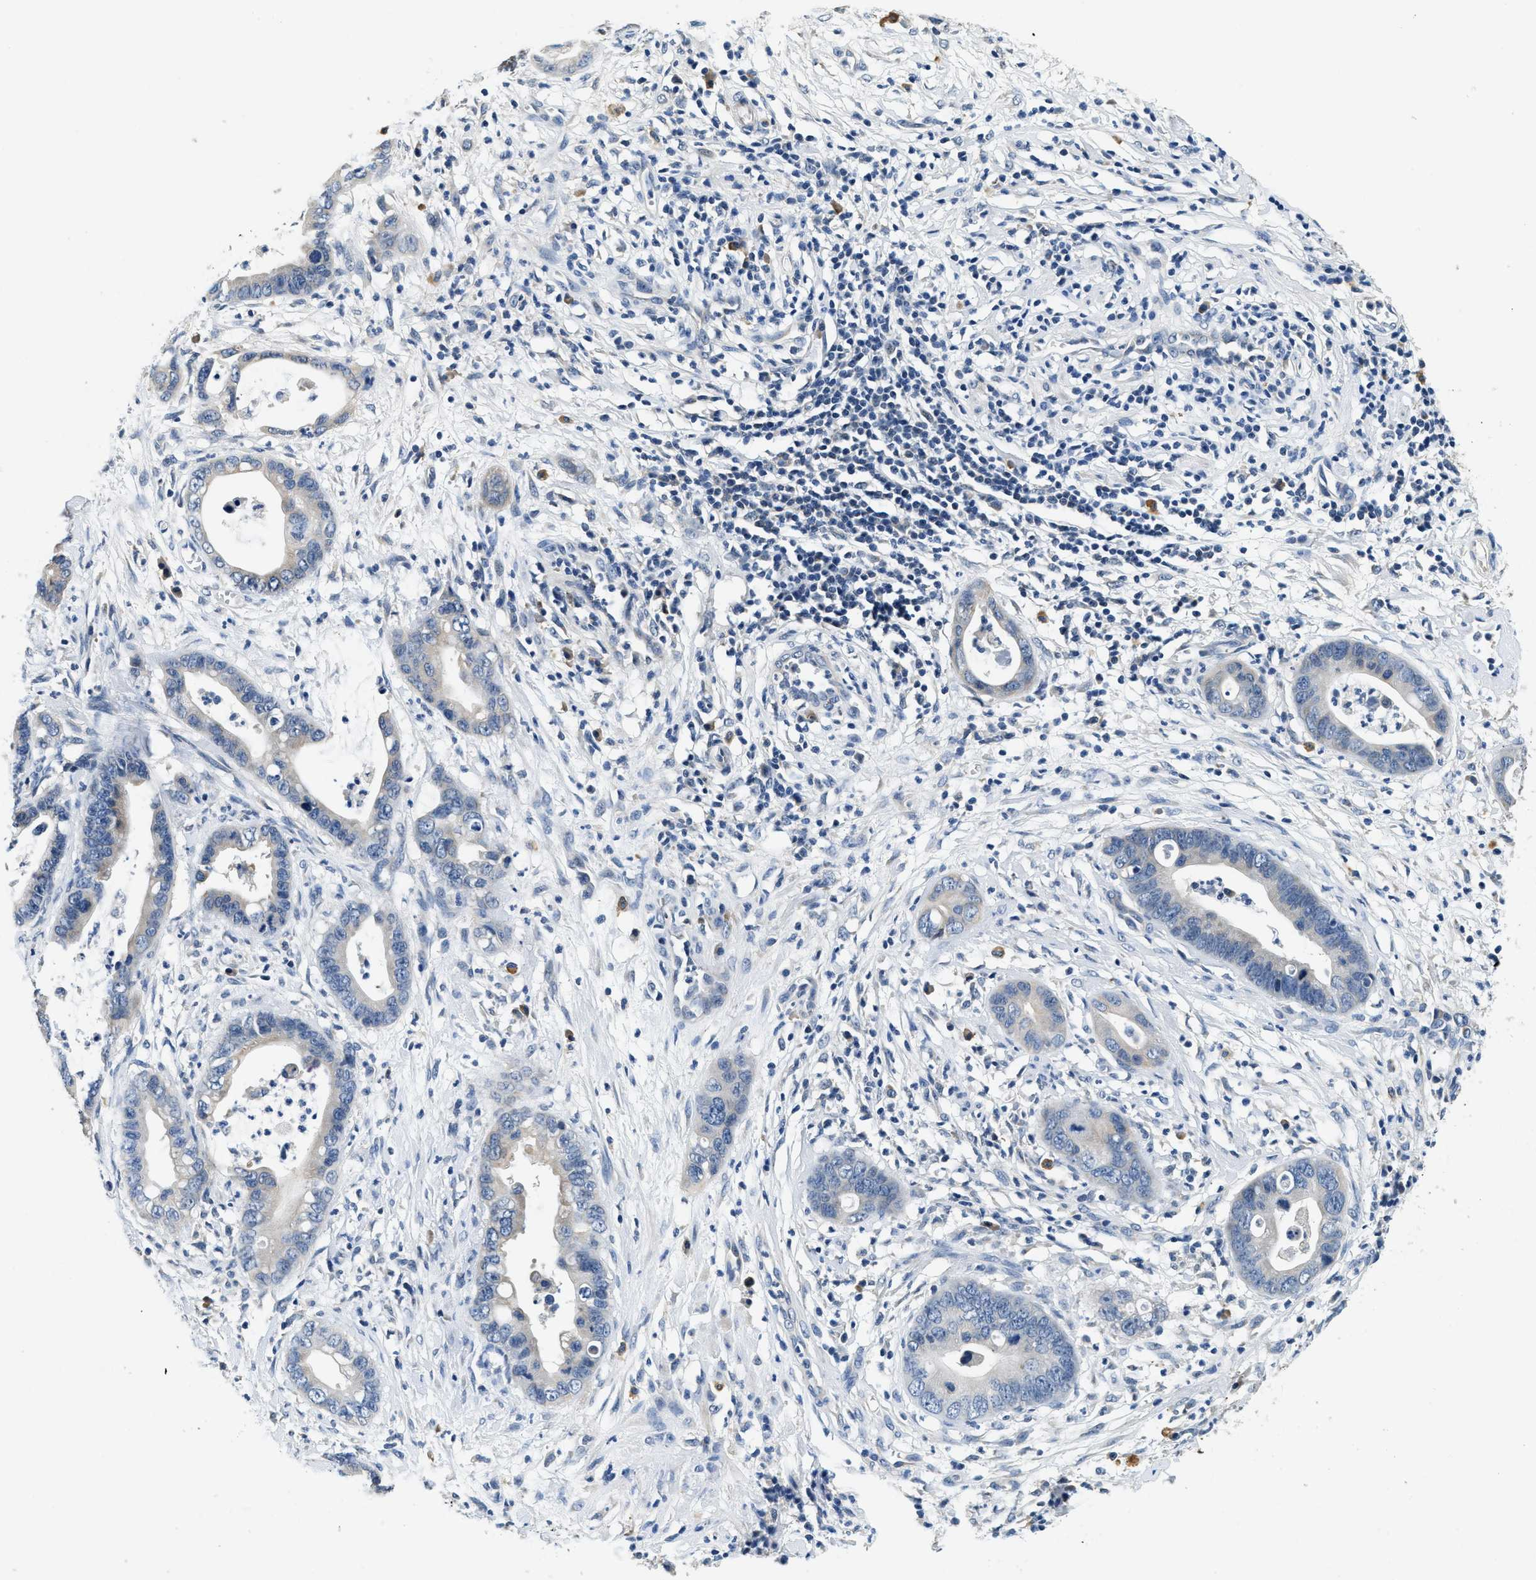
{"staining": {"intensity": "negative", "quantity": "none", "location": "none"}, "tissue": "cervical cancer", "cell_type": "Tumor cells", "image_type": "cancer", "snomed": [{"axis": "morphology", "description": "Adenocarcinoma, NOS"}, {"axis": "topography", "description": "Cervix"}], "caption": "This micrograph is of adenocarcinoma (cervical) stained with IHC to label a protein in brown with the nuclei are counter-stained blue. There is no positivity in tumor cells.", "gene": "ALDH3A2", "patient": {"sex": "female", "age": 44}}